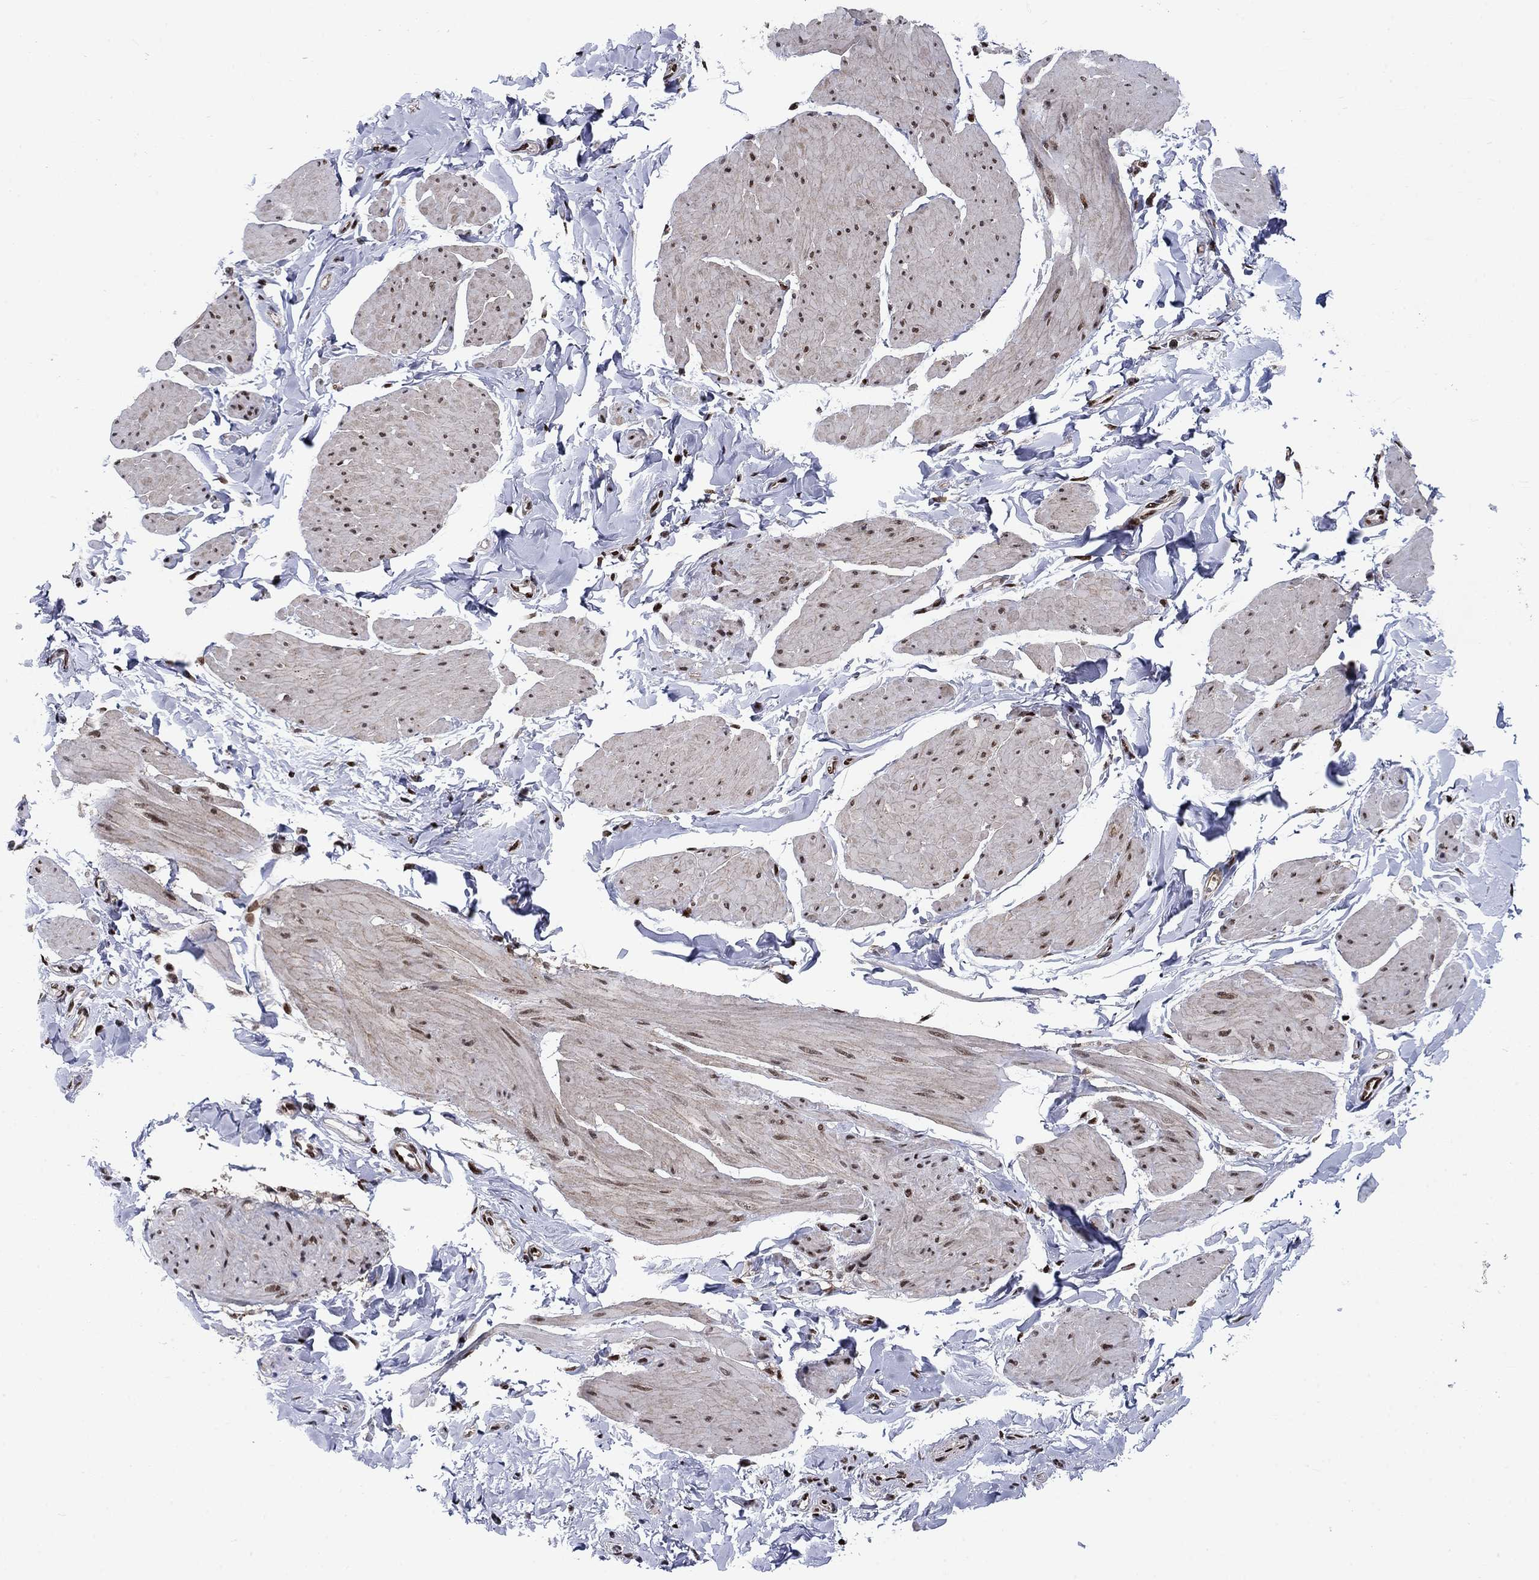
{"staining": {"intensity": "moderate", "quantity": ">75%", "location": "nuclear"}, "tissue": "smooth muscle", "cell_type": "Smooth muscle cells", "image_type": "normal", "snomed": [{"axis": "morphology", "description": "Normal tissue, NOS"}, {"axis": "topography", "description": "Adipose tissue"}, {"axis": "topography", "description": "Smooth muscle"}, {"axis": "topography", "description": "Peripheral nerve tissue"}], "caption": "A photomicrograph of smooth muscle stained for a protein exhibits moderate nuclear brown staining in smooth muscle cells. (DAB (3,3'-diaminobenzidine) IHC with brightfield microscopy, high magnification).", "gene": "RPRD1B", "patient": {"sex": "male", "age": 83}}